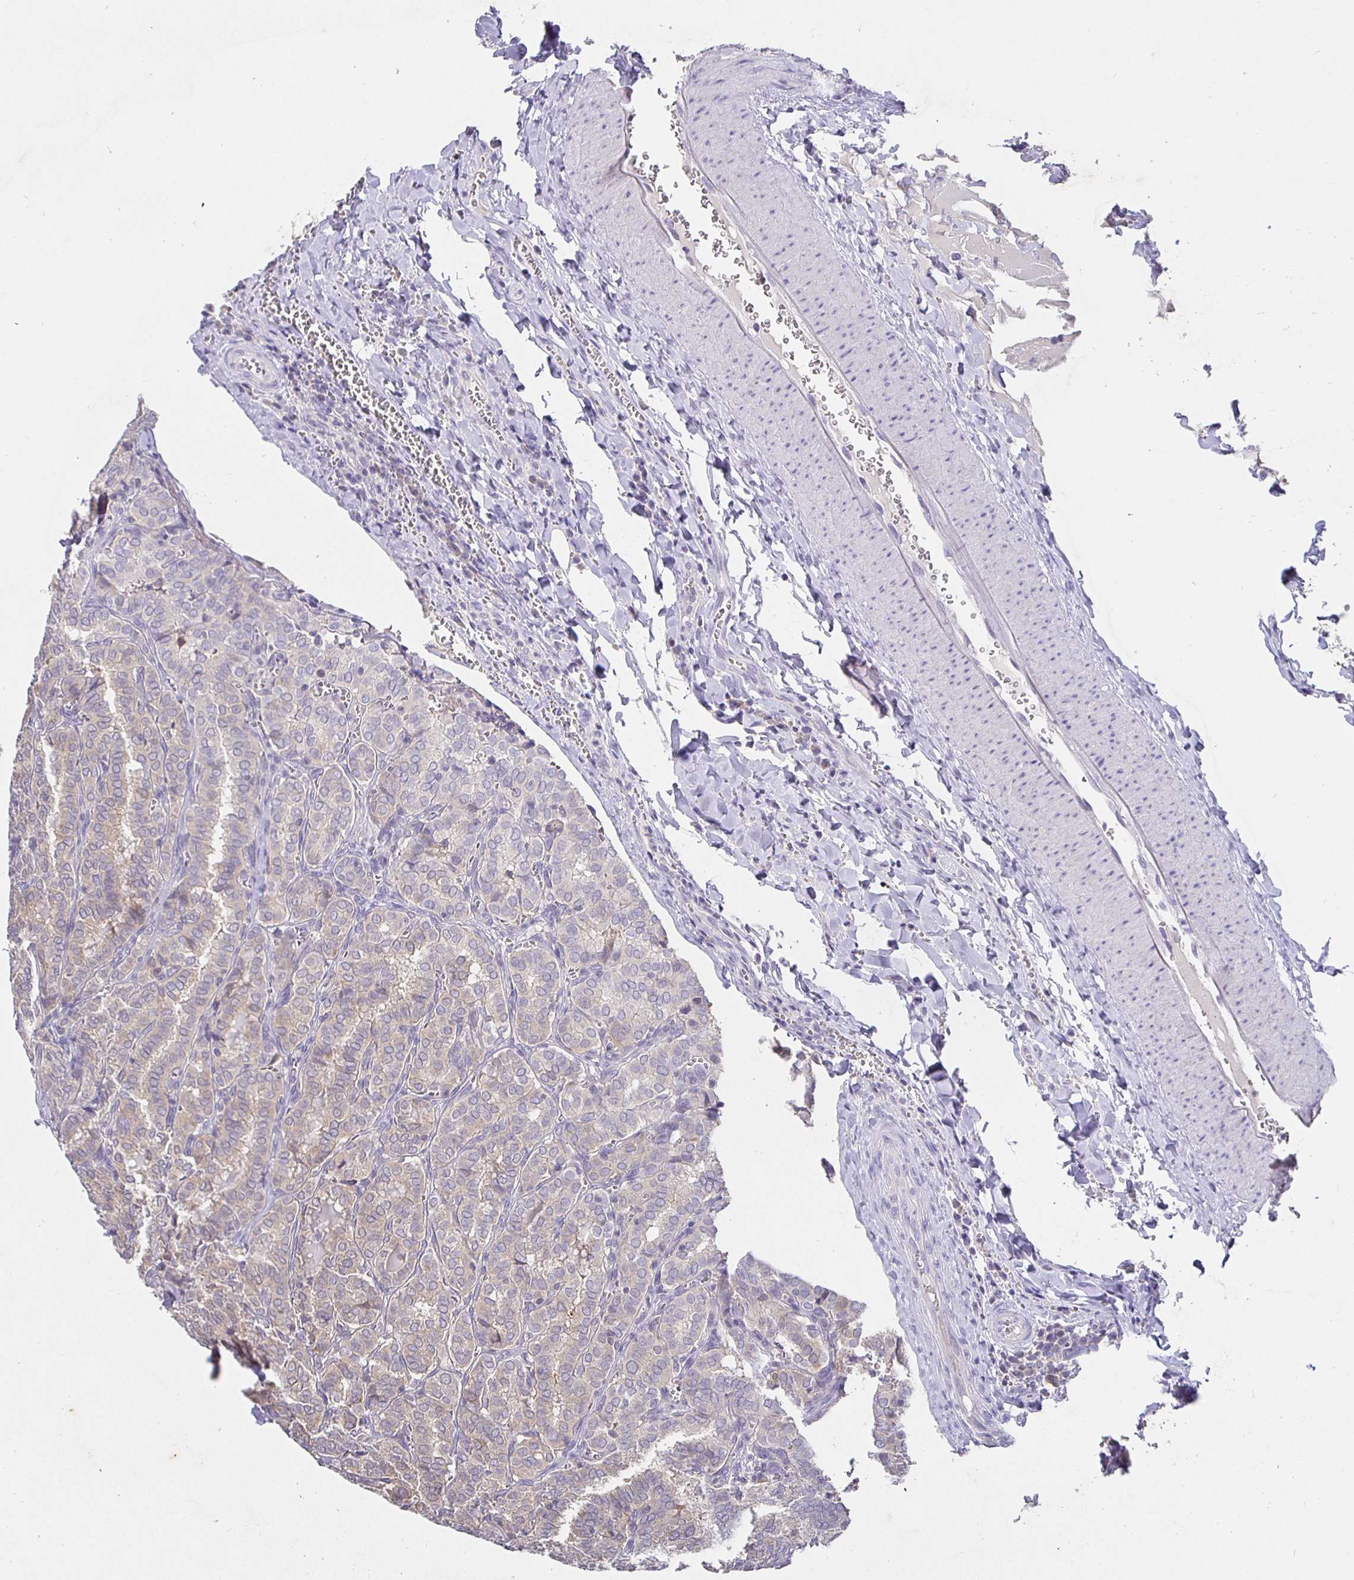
{"staining": {"intensity": "weak", "quantity": "<25%", "location": "cytoplasmic/membranous"}, "tissue": "thyroid cancer", "cell_type": "Tumor cells", "image_type": "cancer", "snomed": [{"axis": "morphology", "description": "Papillary adenocarcinoma, NOS"}, {"axis": "topography", "description": "Thyroid gland"}], "caption": "Micrograph shows no protein expression in tumor cells of thyroid cancer tissue. (DAB immunohistochemistry (IHC) visualized using brightfield microscopy, high magnification).", "gene": "SHISA4", "patient": {"sex": "female", "age": 30}}